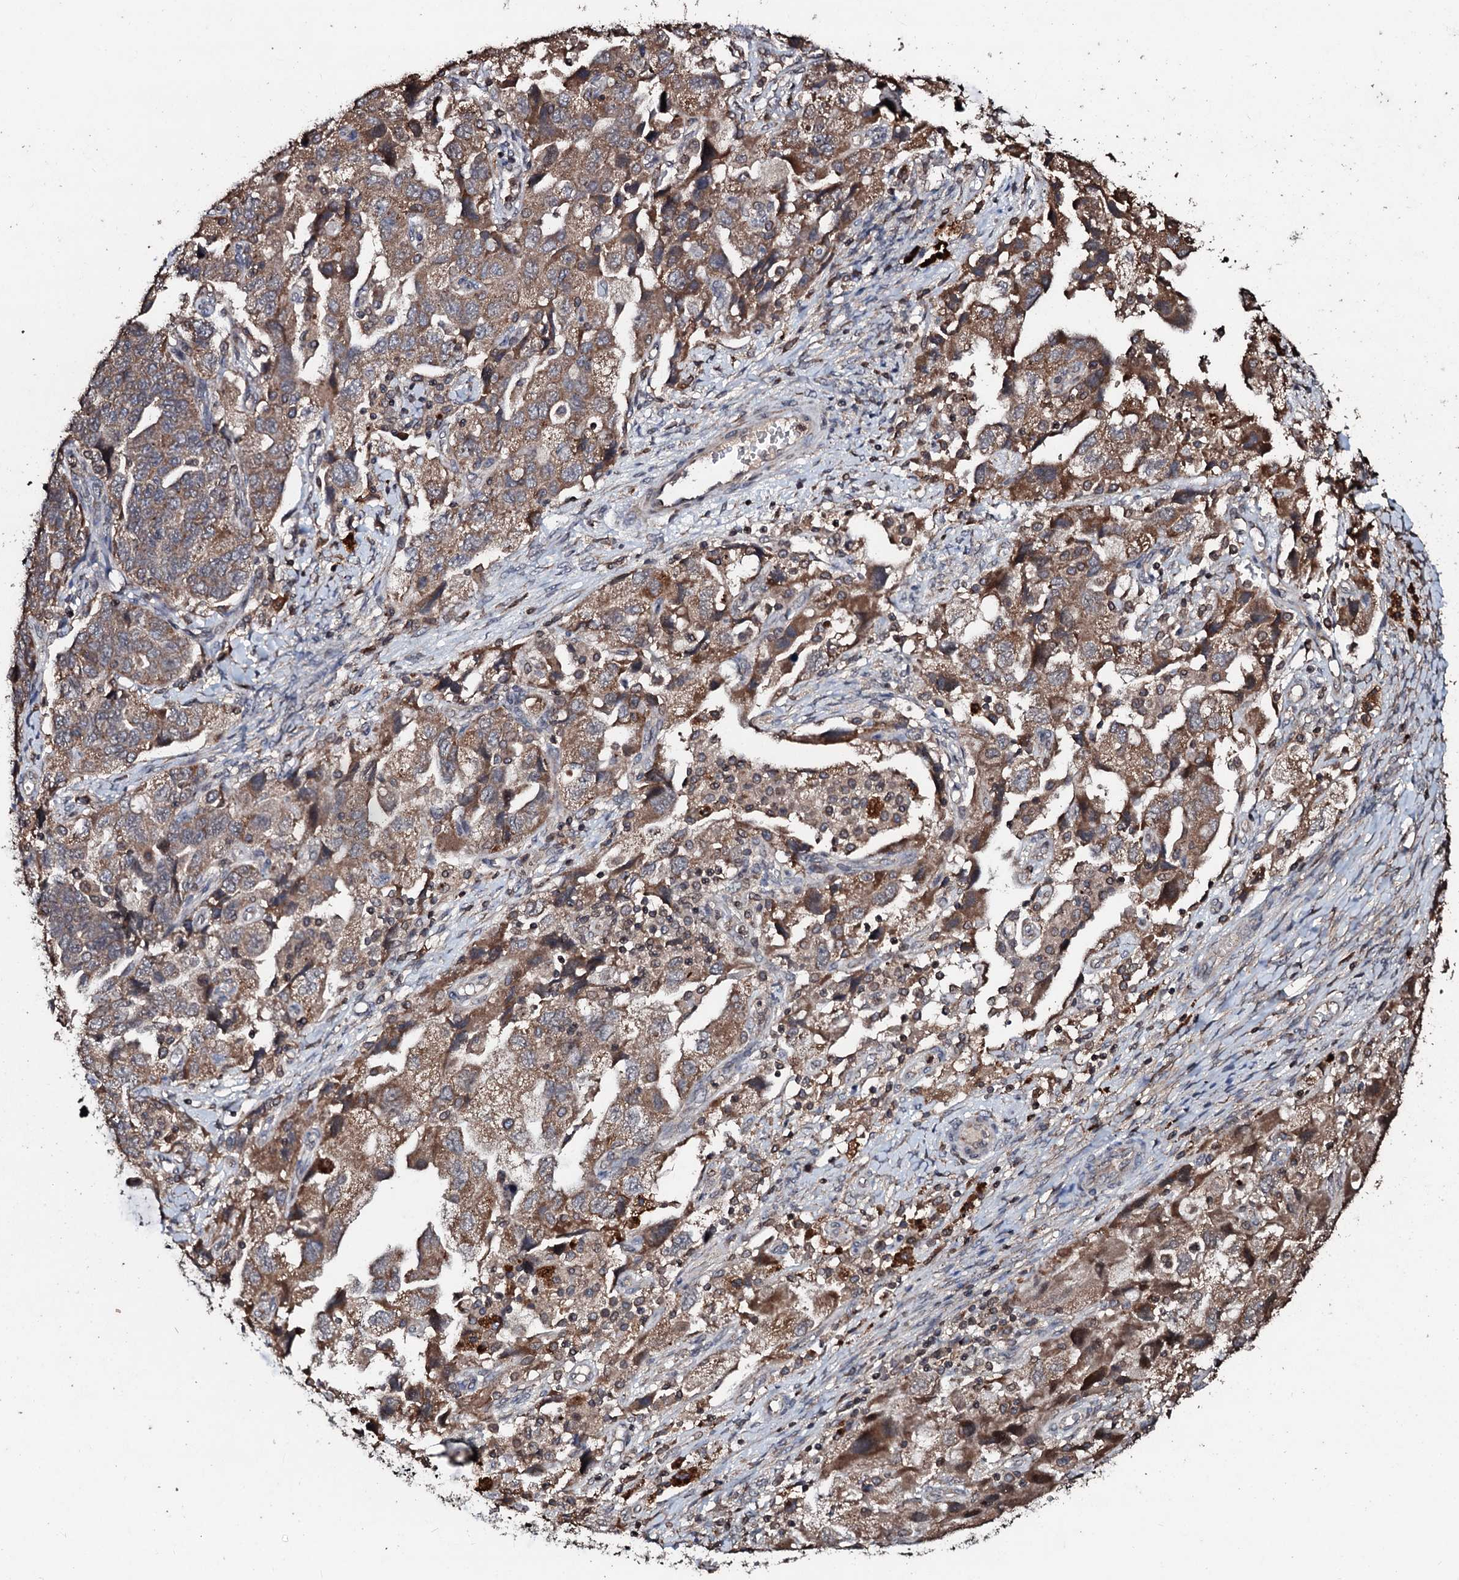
{"staining": {"intensity": "moderate", "quantity": ">75%", "location": "cytoplasmic/membranous"}, "tissue": "ovarian cancer", "cell_type": "Tumor cells", "image_type": "cancer", "snomed": [{"axis": "morphology", "description": "Carcinoma, NOS"}, {"axis": "morphology", "description": "Cystadenocarcinoma, serous, NOS"}, {"axis": "topography", "description": "Ovary"}], "caption": "There is medium levels of moderate cytoplasmic/membranous positivity in tumor cells of serous cystadenocarcinoma (ovarian), as demonstrated by immunohistochemical staining (brown color).", "gene": "SDHAF2", "patient": {"sex": "female", "age": 69}}